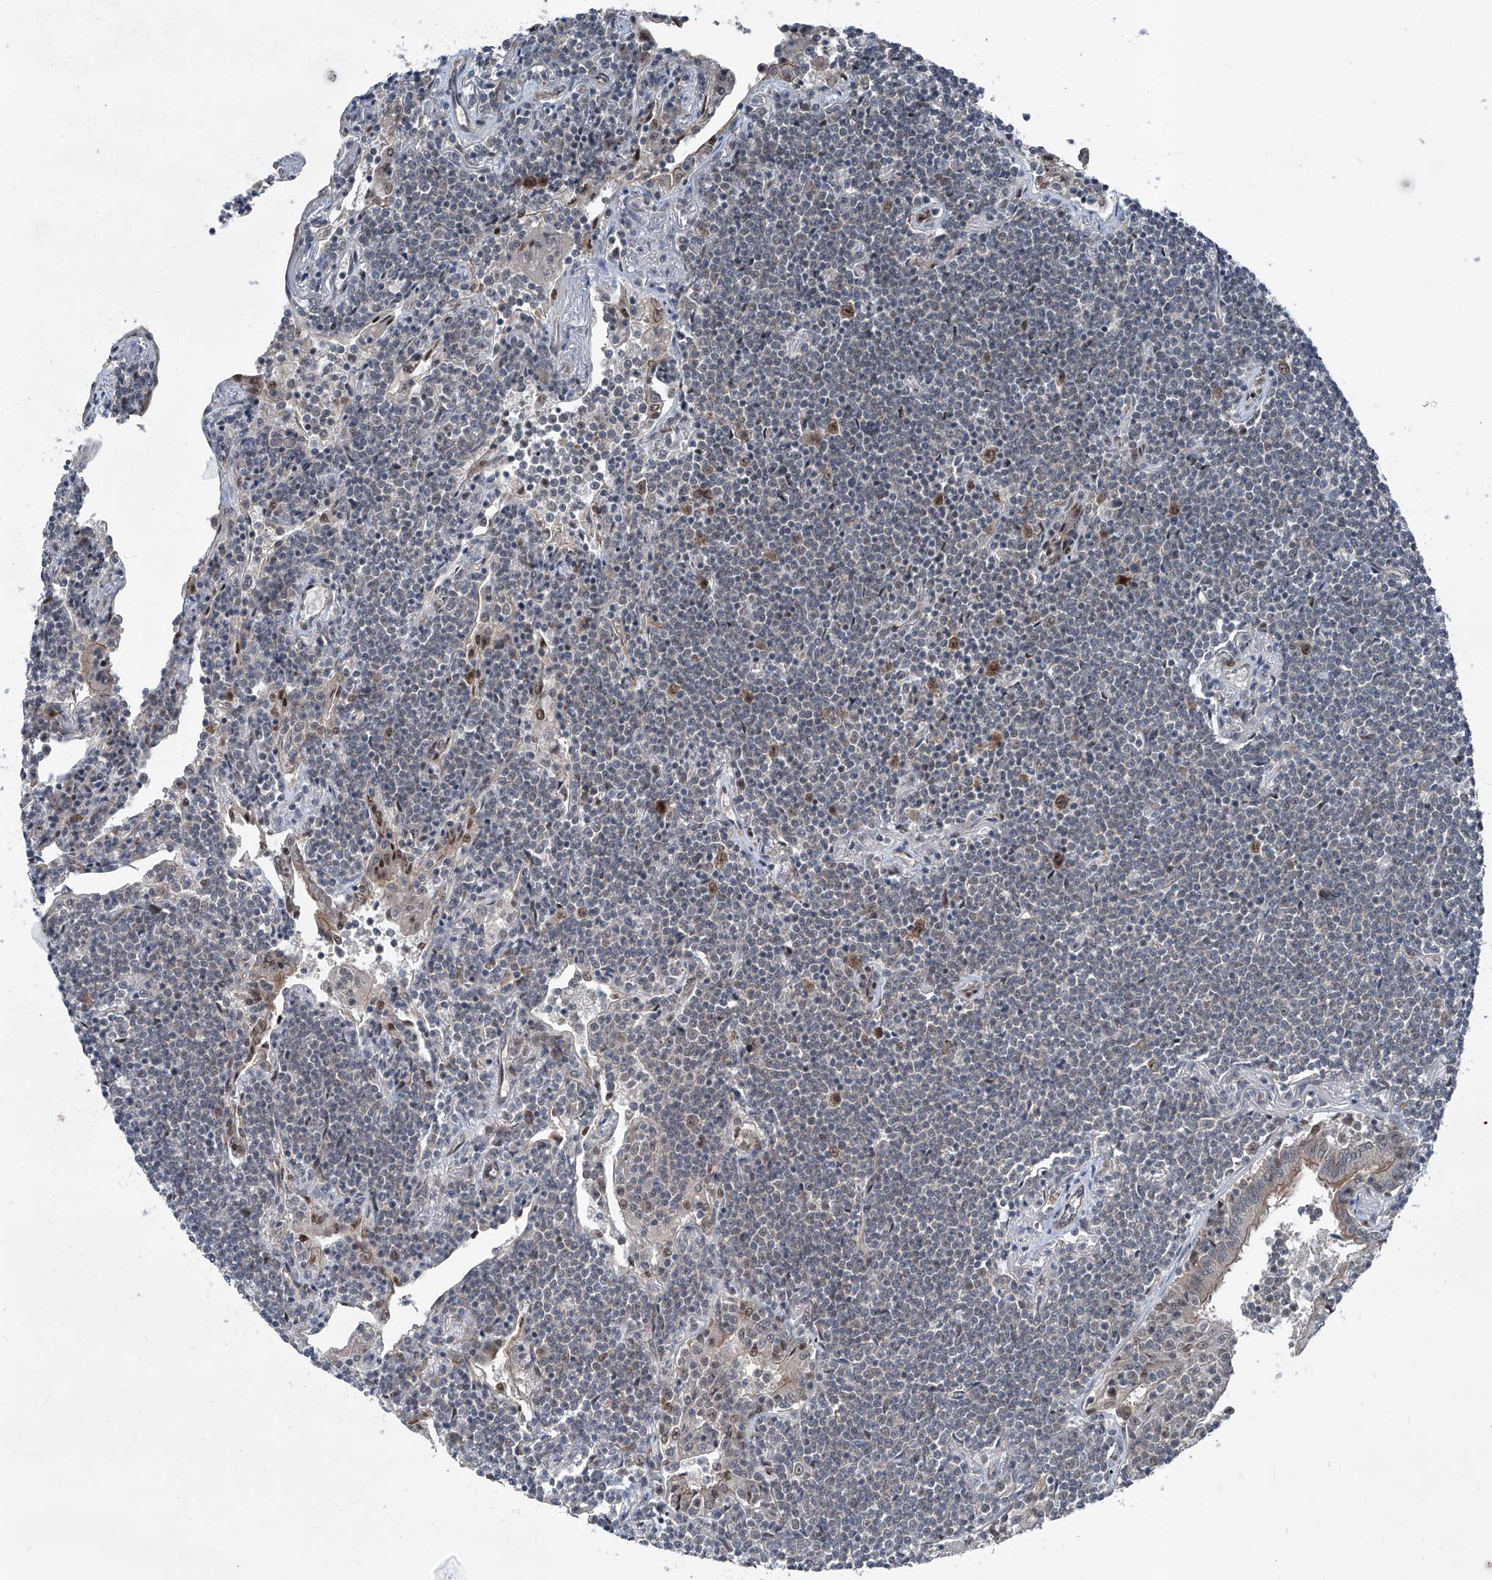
{"staining": {"intensity": "negative", "quantity": "none", "location": "none"}, "tissue": "lymphoma", "cell_type": "Tumor cells", "image_type": "cancer", "snomed": [{"axis": "morphology", "description": "Malignant lymphoma, non-Hodgkin's type, Low grade"}, {"axis": "topography", "description": "Lung"}], "caption": "This is a micrograph of immunohistochemistry staining of malignant lymphoma, non-Hodgkin's type (low-grade), which shows no expression in tumor cells. (Brightfield microscopy of DAB immunohistochemistry at high magnification).", "gene": "COA7", "patient": {"sex": "female", "age": 71}}